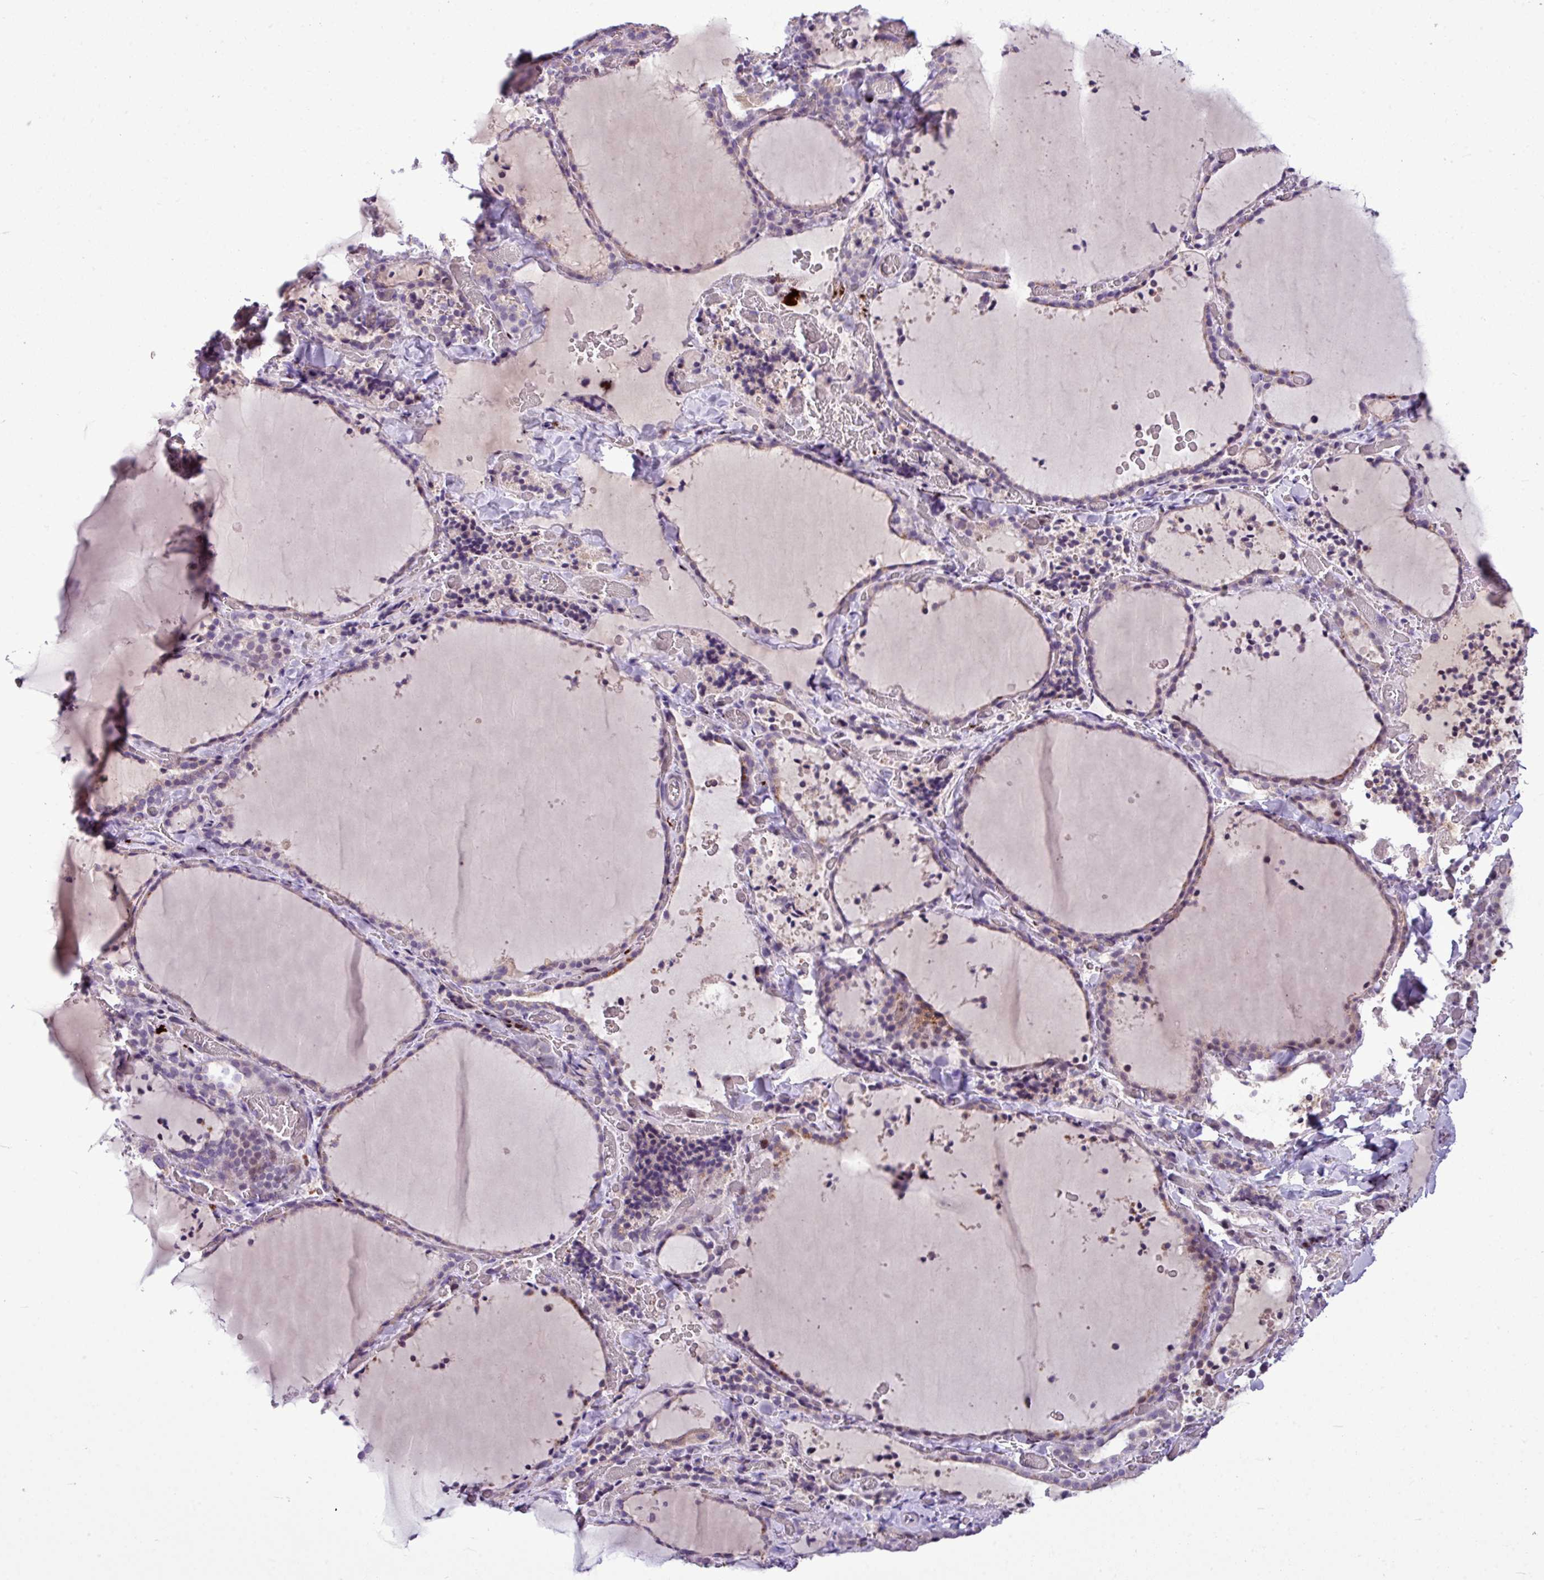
{"staining": {"intensity": "weak", "quantity": "<25%", "location": "cytoplasmic/membranous"}, "tissue": "thyroid gland", "cell_type": "Glandular cells", "image_type": "normal", "snomed": [{"axis": "morphology", "description": "Normal tissue, NOS"}, {"axis": "topography", "description": "Thyroid gland"}], "caption": "High power microscopy photomicrograph of an immunohistochemistry histopathology image of normal thyroid gland, revealing no significant expression in glandular cells.", "gene": "IL17A", "patient": {"sex": "female", "age": 22}}